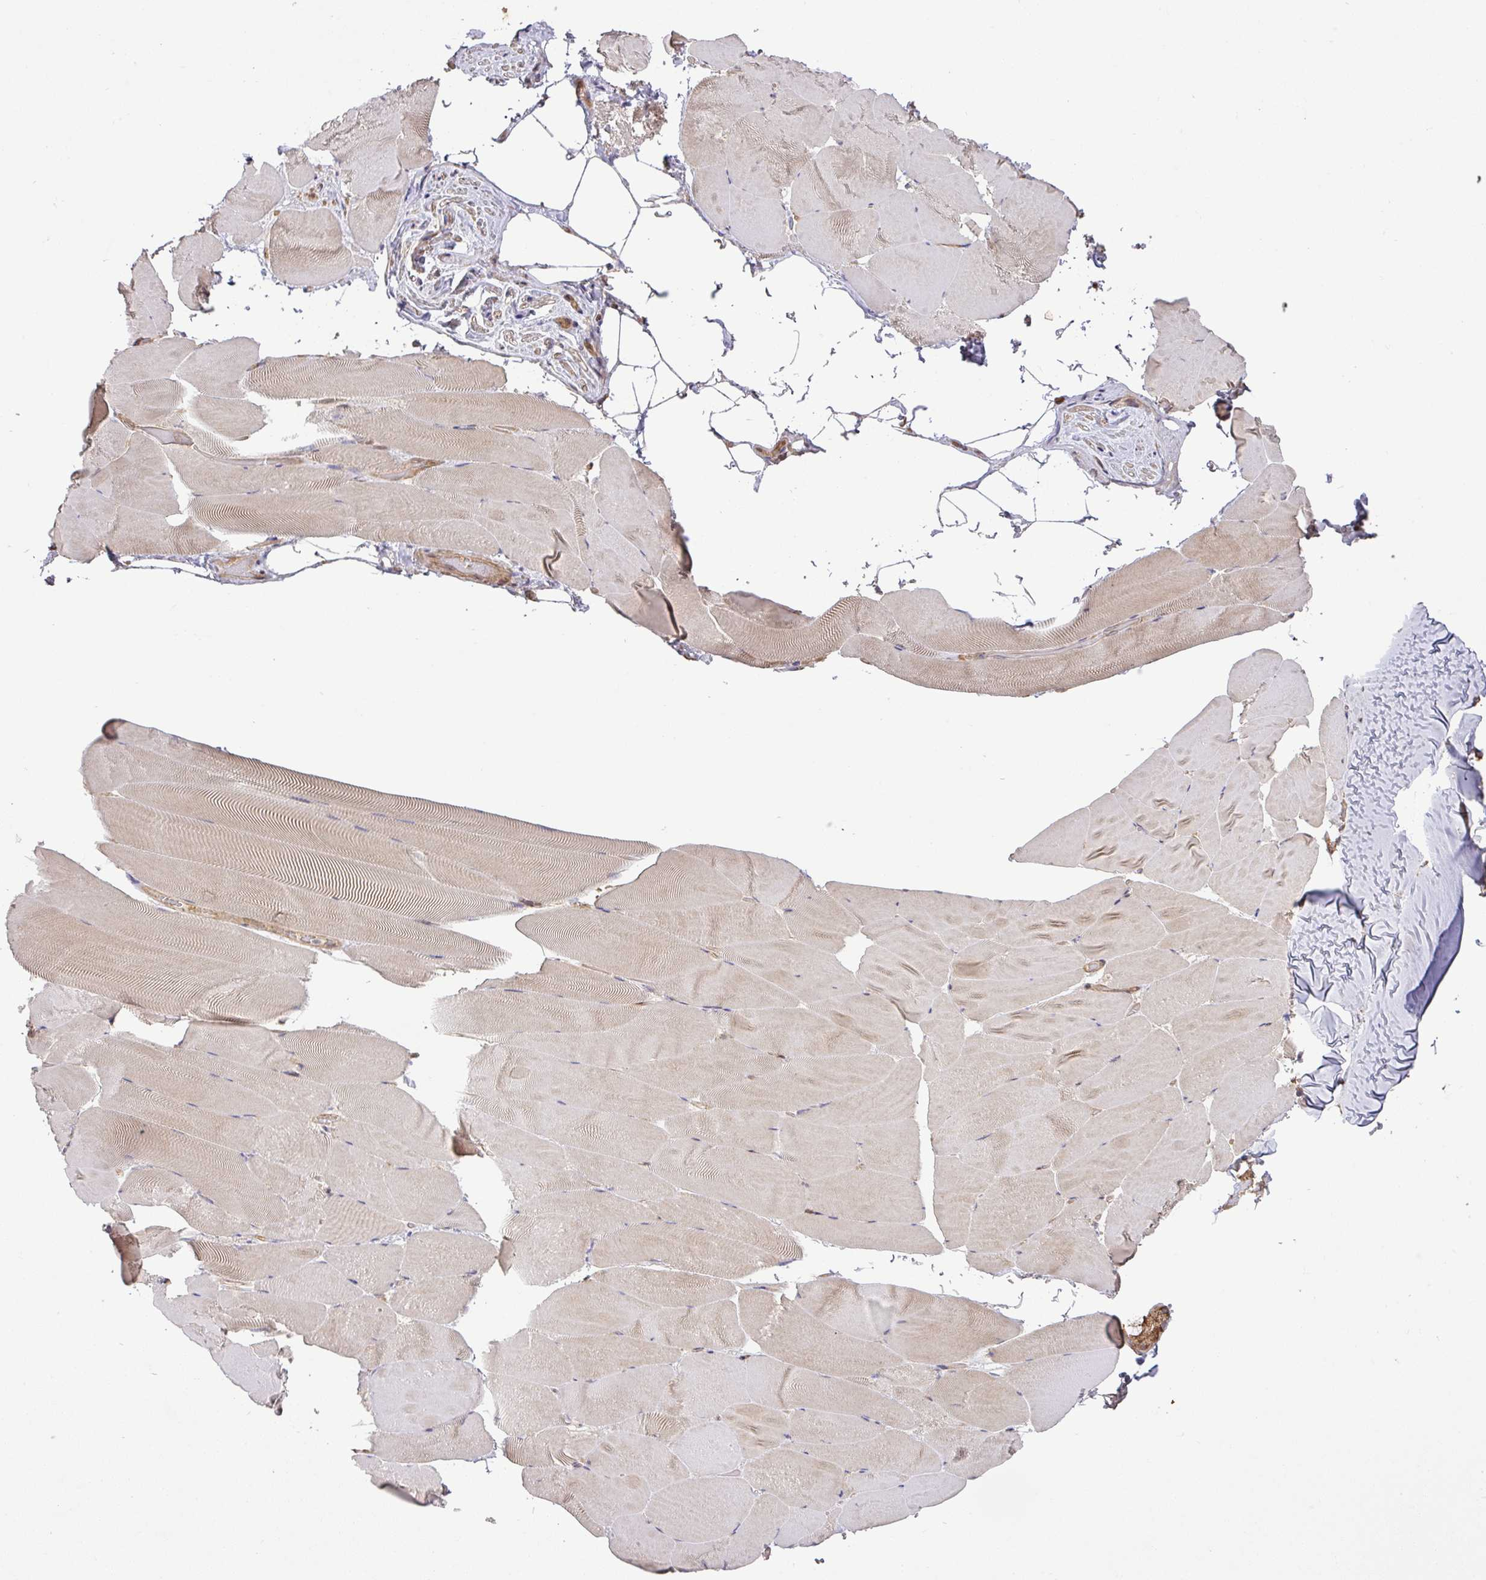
{"staining": {"intensity": "weak", "quantity": "25%-75%", "location": "cytoplasmic/membranous"}, "tissue": "skeletal muscle", "cell_type": "Myocytes", "image_type": "normal", "snomed": [{"axis": "morphology", "description": "Normal tissue, NOS"}, {"axis": "topography", "description": "Skeletal muscle"}], "caption": "Weak cytoplasmic/membranous positivity for a protein is present in approximately 25%-75% of myocytes of benign skeletal muscle using immunohistochemistry (IHC).", "gene": "GSPT1", "patient": {"sex": "female", "age": 64}}